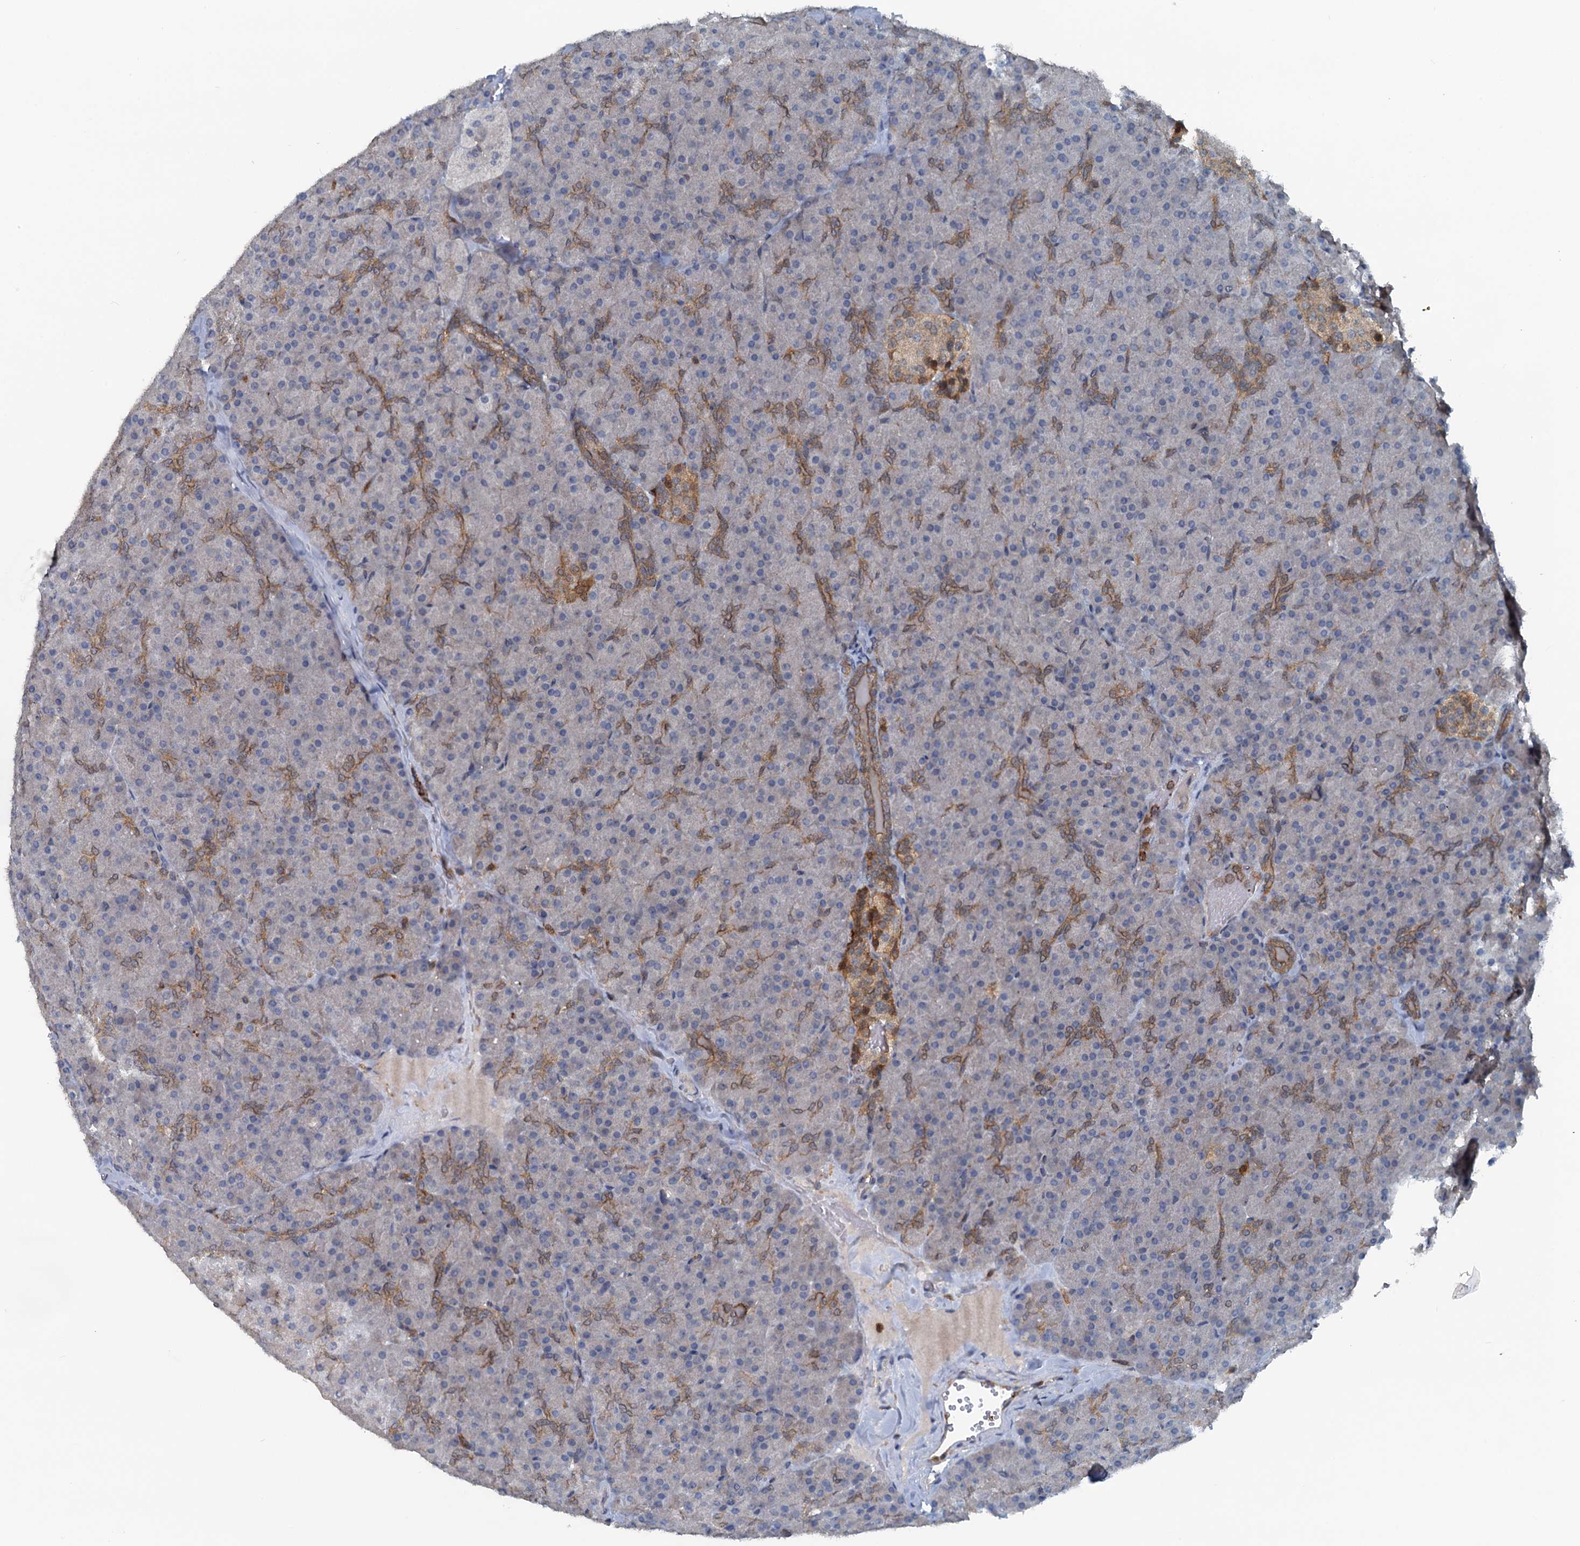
{"staining": {"intensity": "moderate", "quantity": "25%-75%", "location": "cytoplasmic/membranous"}, "tissue": "pancreas", "cell_type": "Exocrine glandular cells", "image_type": "normal", "snomed": [{"axis": "morphology", "description": "Normal tissue, NOS"}, {"axis": "topography", "description": "Pancreas"}], "caption": "Immunohistochemical staining of unremarkable pancreas displays 25%-75% levels of moderate cytoplasmic/membranous protein positivity in about 25%-75% of exocrine glandular cells. (brown staining indicates protein expression, while blue staining denotes nuclei).", "gene": "GCLM", "patient": {"sex": "male", "age": 36}}